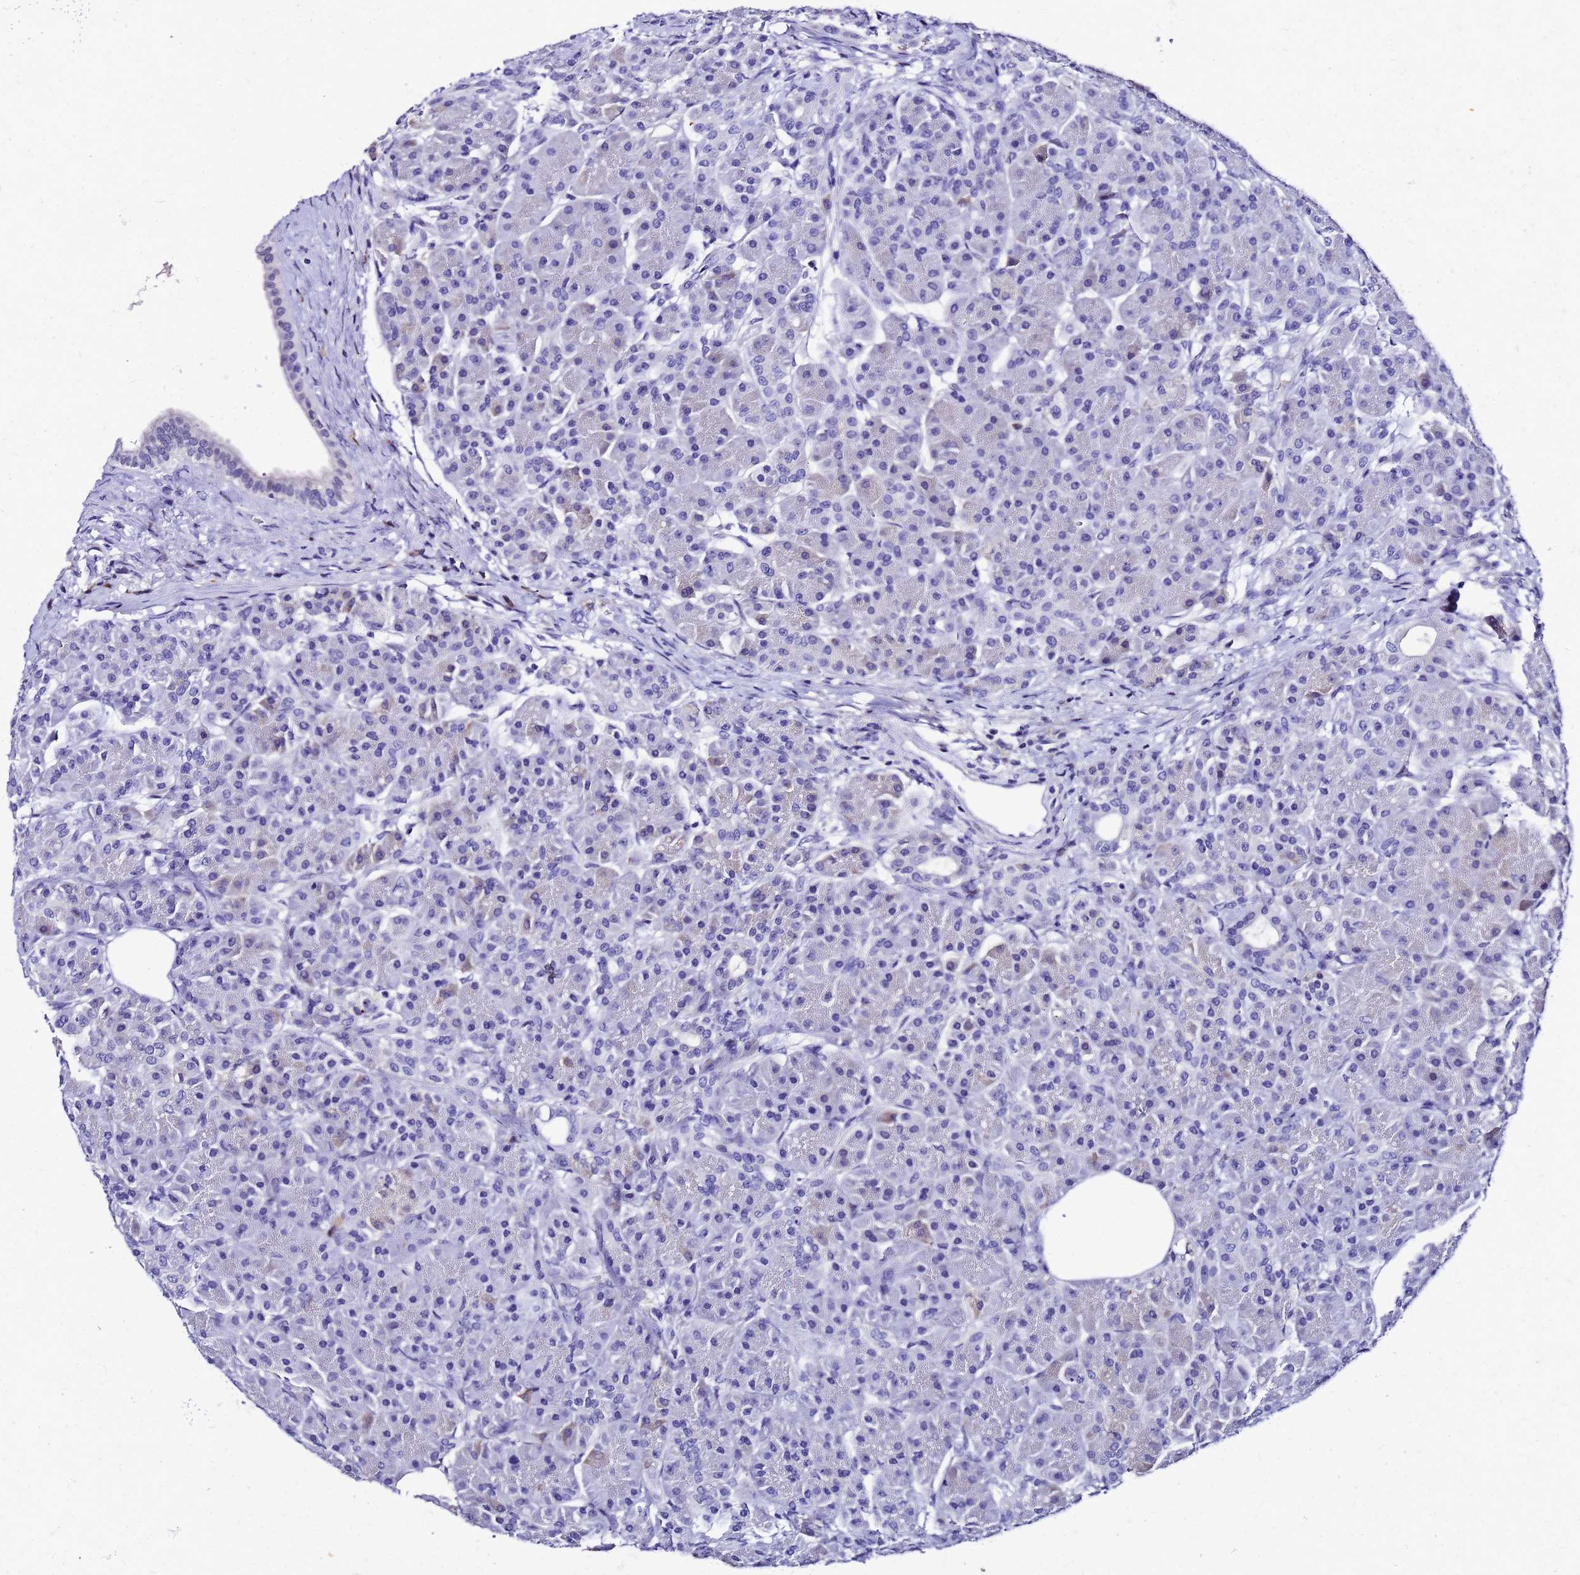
{"staining": {"intensity": "negative", "quantity": "none", "location": "none"}, "tissue": "pancreas", "cell_type": "Exocrine glandular cells", "image_type": "normal", "snomed": [{"axis": "morphology", "description": "Normal tissue, NOS"}, {"axis": "topography", "description": "Pancreas"}], "caption": "DAB immunohistochemical staining of unremarkable pancreas exhibits no significant expression in exocrine glandular cells.", "gene": "SMIM21", "patient": {"sex": "male", "age": 63}}